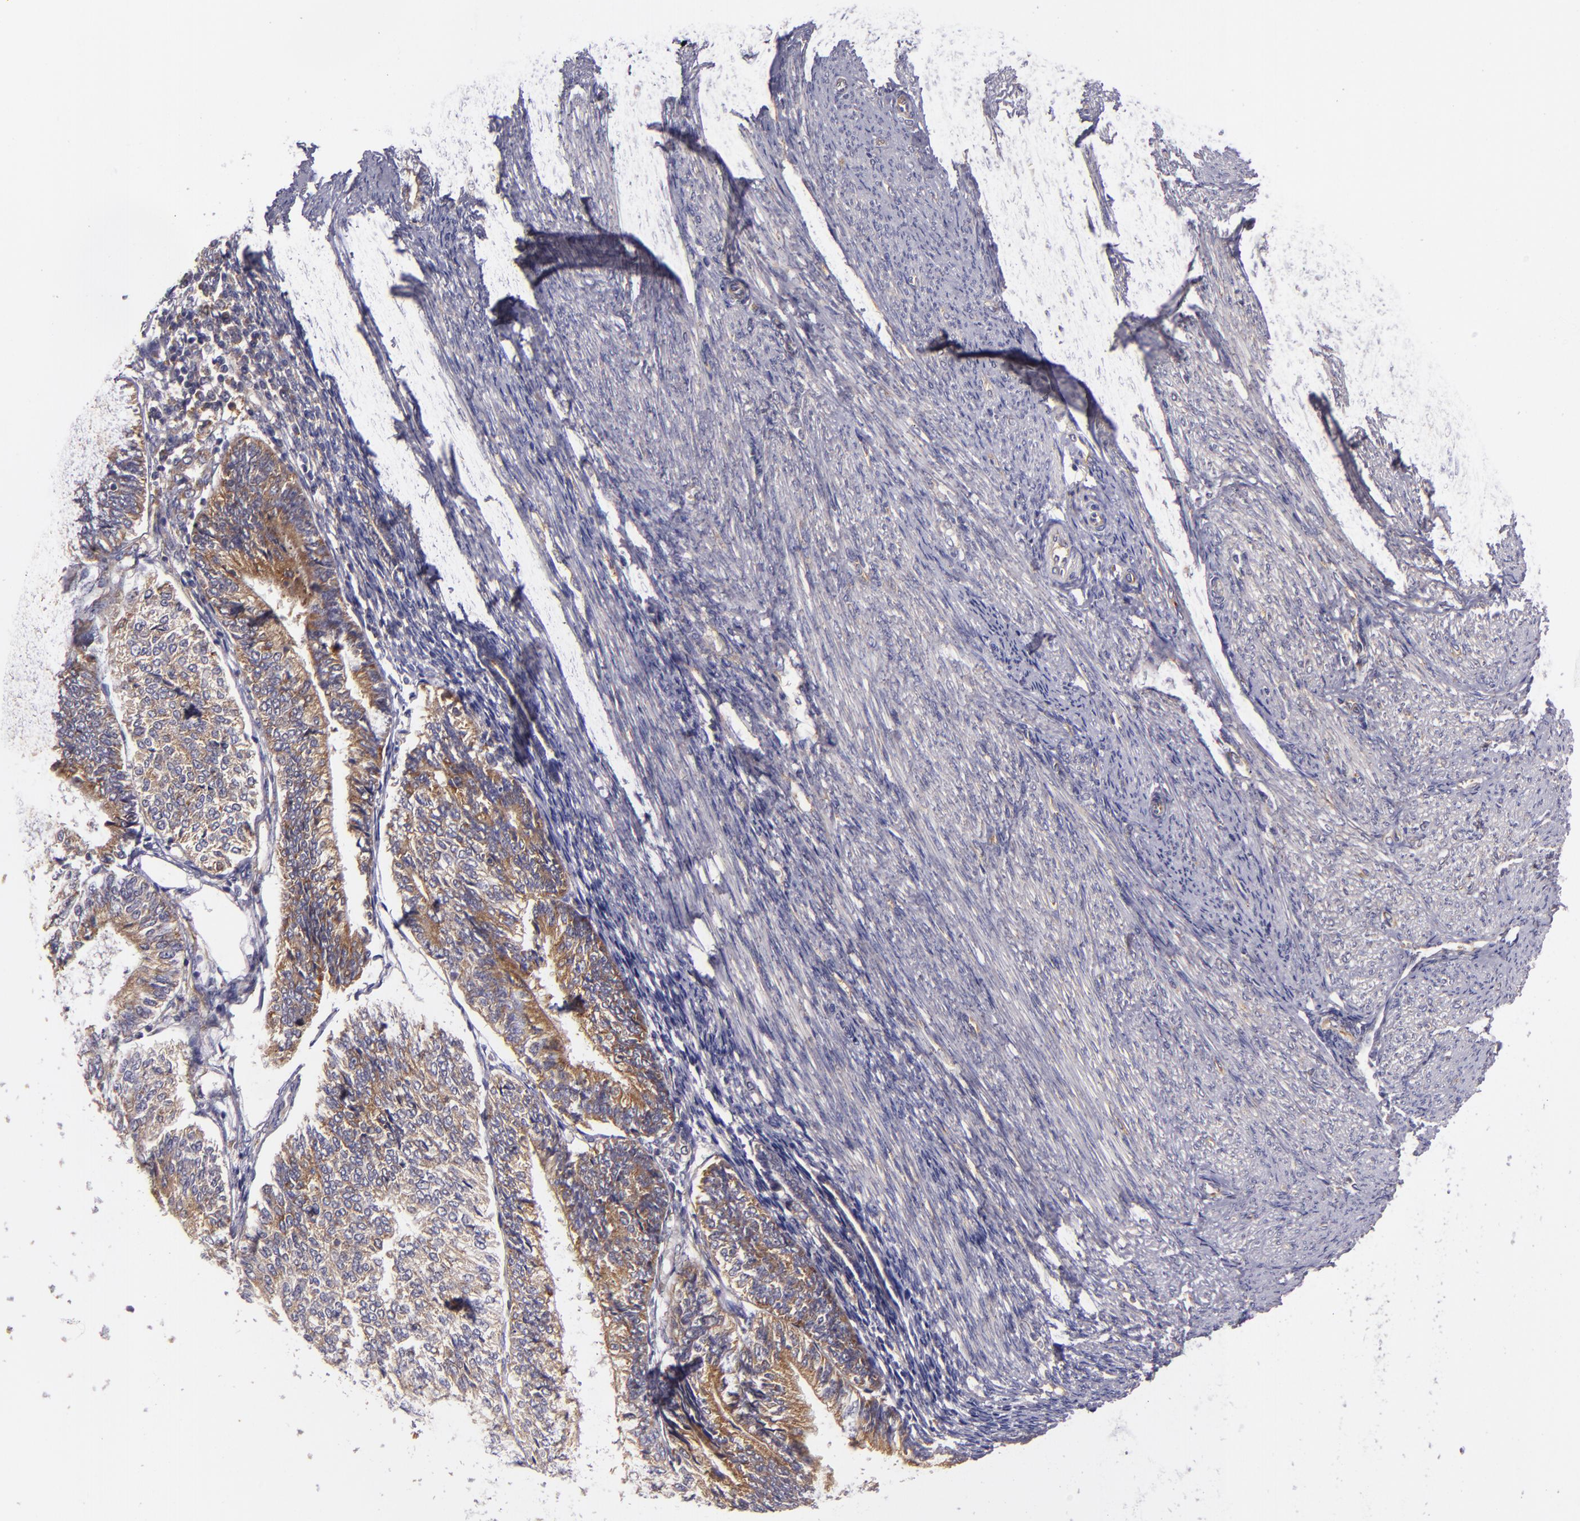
{"staining": {"intensity": "moderate", "quantity": "25%-75%", "location": "cytoplasmic/membranous"}, "tissue": "endometrial cancer", "cell_type": "Tumor cells", "image_type": "cancer", "snomed": [{"axis": "morphology", "description": "Adenocarcinoma, NOS"}, {"axis": "topography", "description": "Endometrium"}], "caption": "Endometrial cancer was stained to show a protein in brown. There is medium levels of moderate cytoplasmic/membranous expression in approximately 25%-75% of tumor cells.", "gene": "UPF3B", "patient": {"sex": "female", "age": 55}}